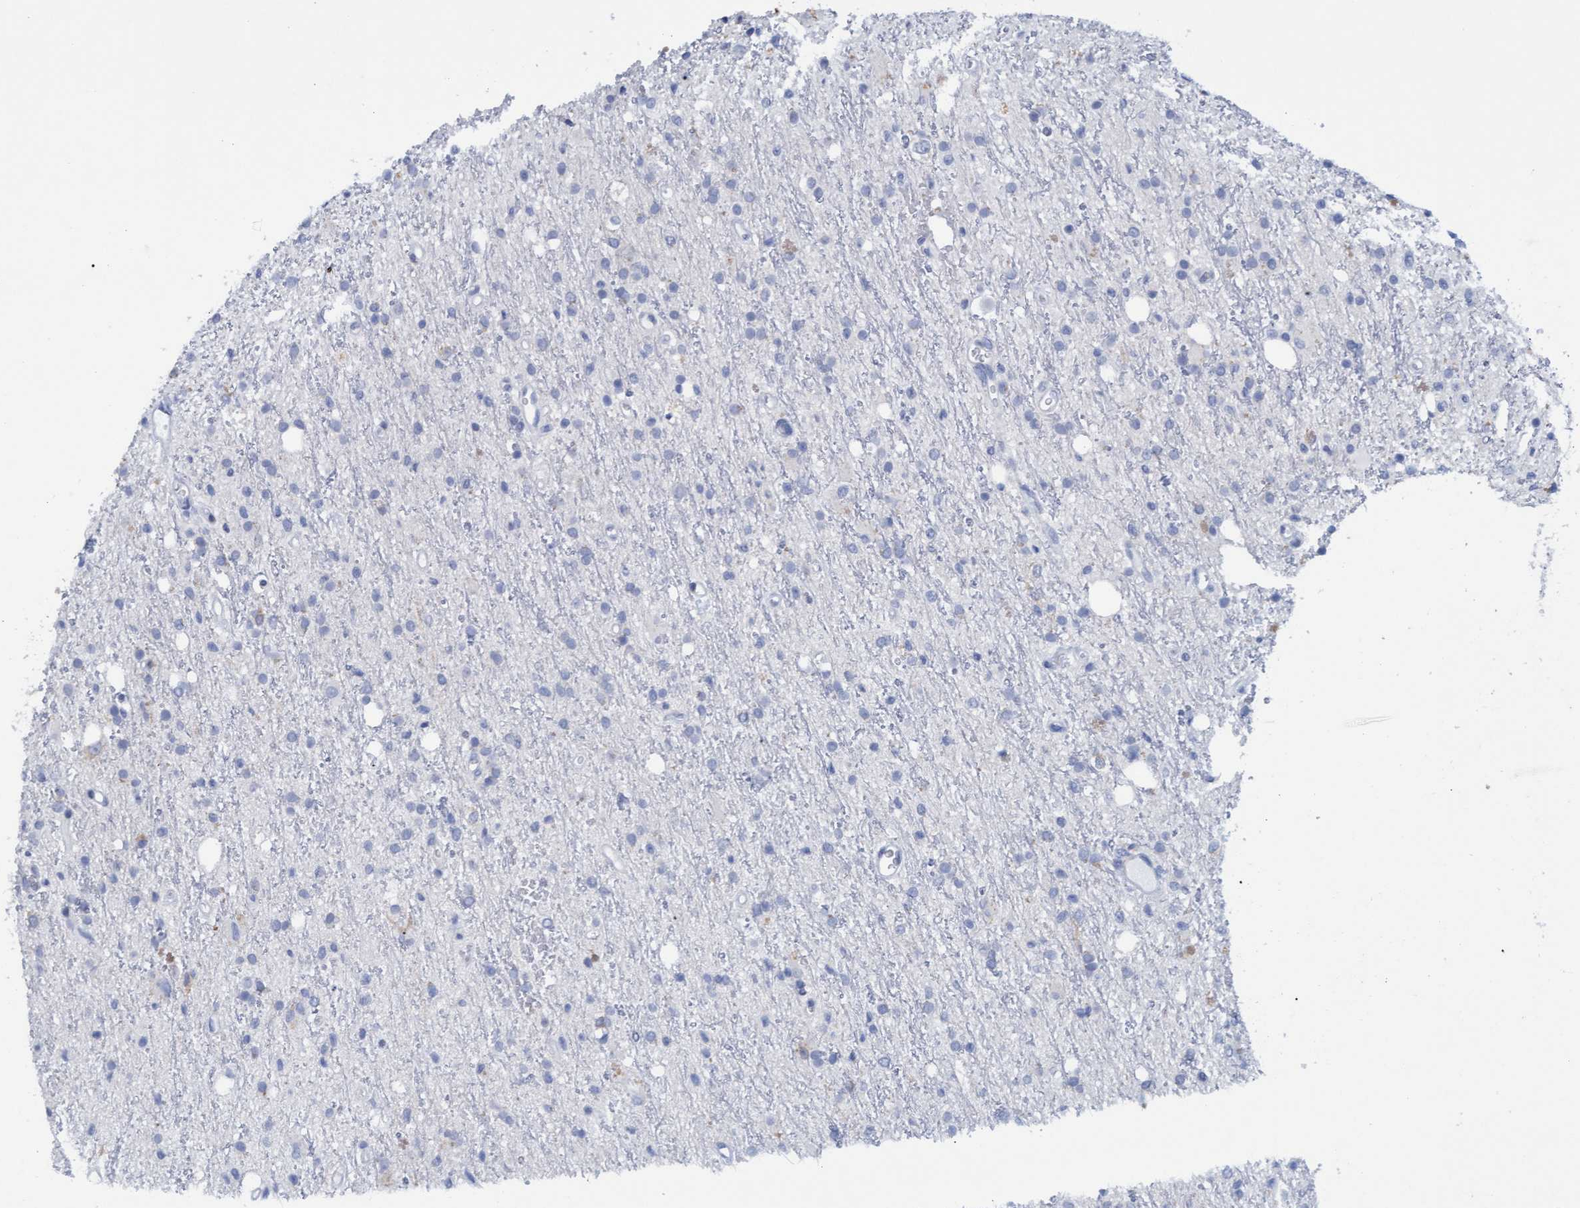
{"staining": {"intensity": "negative", "quantity": "none", "location": "none"}, "tissue": "glioma", "cell_type": "Tumor cells", "image_type": "cancer", "snomed": [{"axis": "morphology", "description": "Glioma, malignant, High grade"}, {"axis": "topography", "description": "Brain"}], "caption": "Immunohistochemistry photomicrograph of human glioma stained for a protein (brown), which reveals no staining in tumor cells. The staining is performed using DAB (3,3'-diaminobenzidine) brown chromogen with nuclei counter-stained in using hematoxylin.", "gene": "SSTR3", "patient": {"sex": "male", "age": 47}}